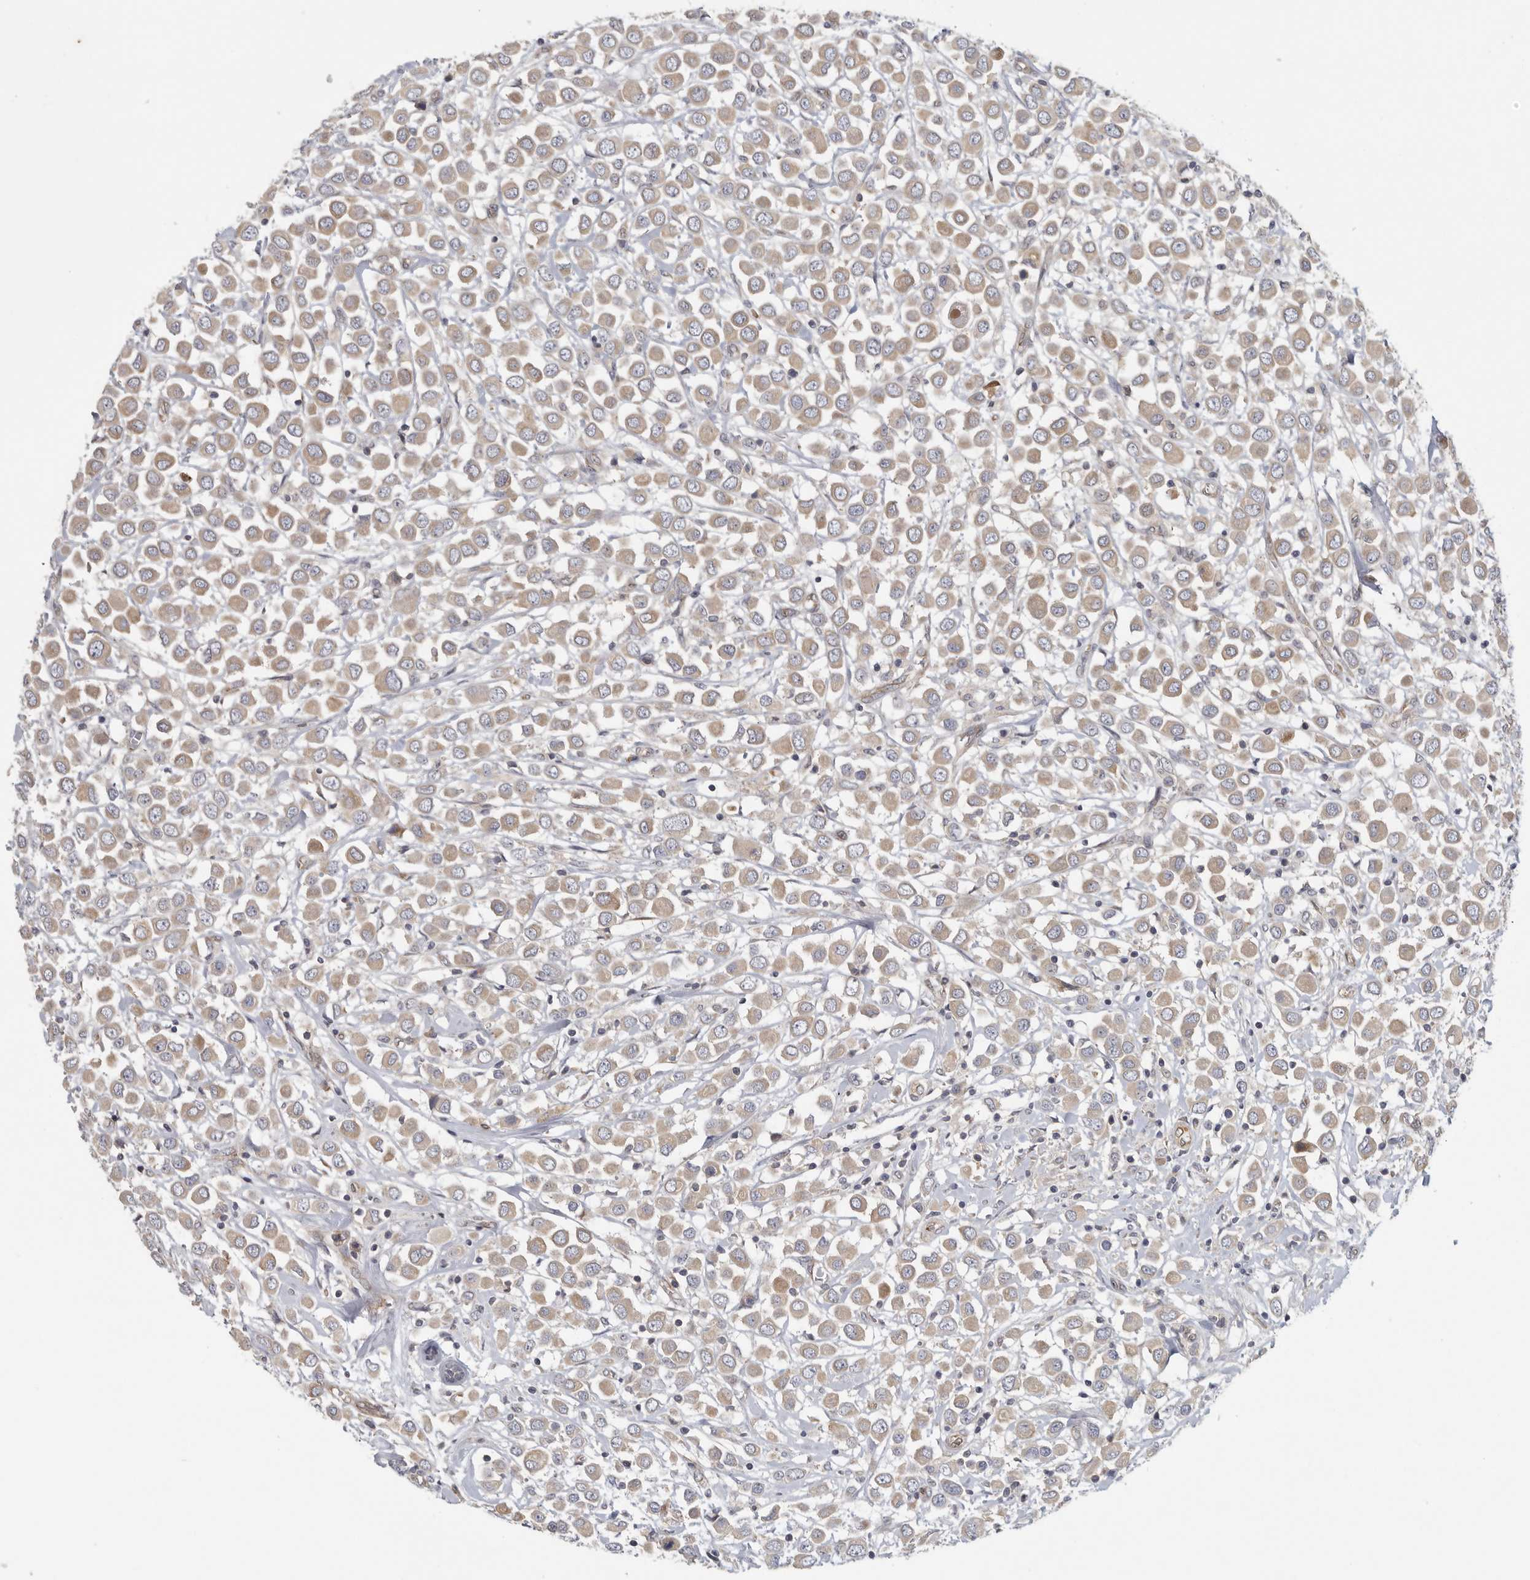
{"staining": {"intensity": "weak", "quantity": ">75%", "location": "cytoplasmic/membranous"}, "tissue": "breast cancer", "cell_type": "Tumor cells", "image_type": "cancer", "snomed": [{"axis": "morphology", "description": "Duct carcinoma"}, {"axis": "topography", "description": "Breast"}], "caption": "A low amount of weak cytoplasmic/membranous positivity is seen in about >75% of tumor cells in breast intraductal carcinoma tissue. (Stains: DAB (3,3'-diaminobenzidine) in brown, nuclei in blue, Microscopy: brightfield microscopy at high magnification).", "gene": "BCAP29", "patient": {"sex": "female", "age": 61}}